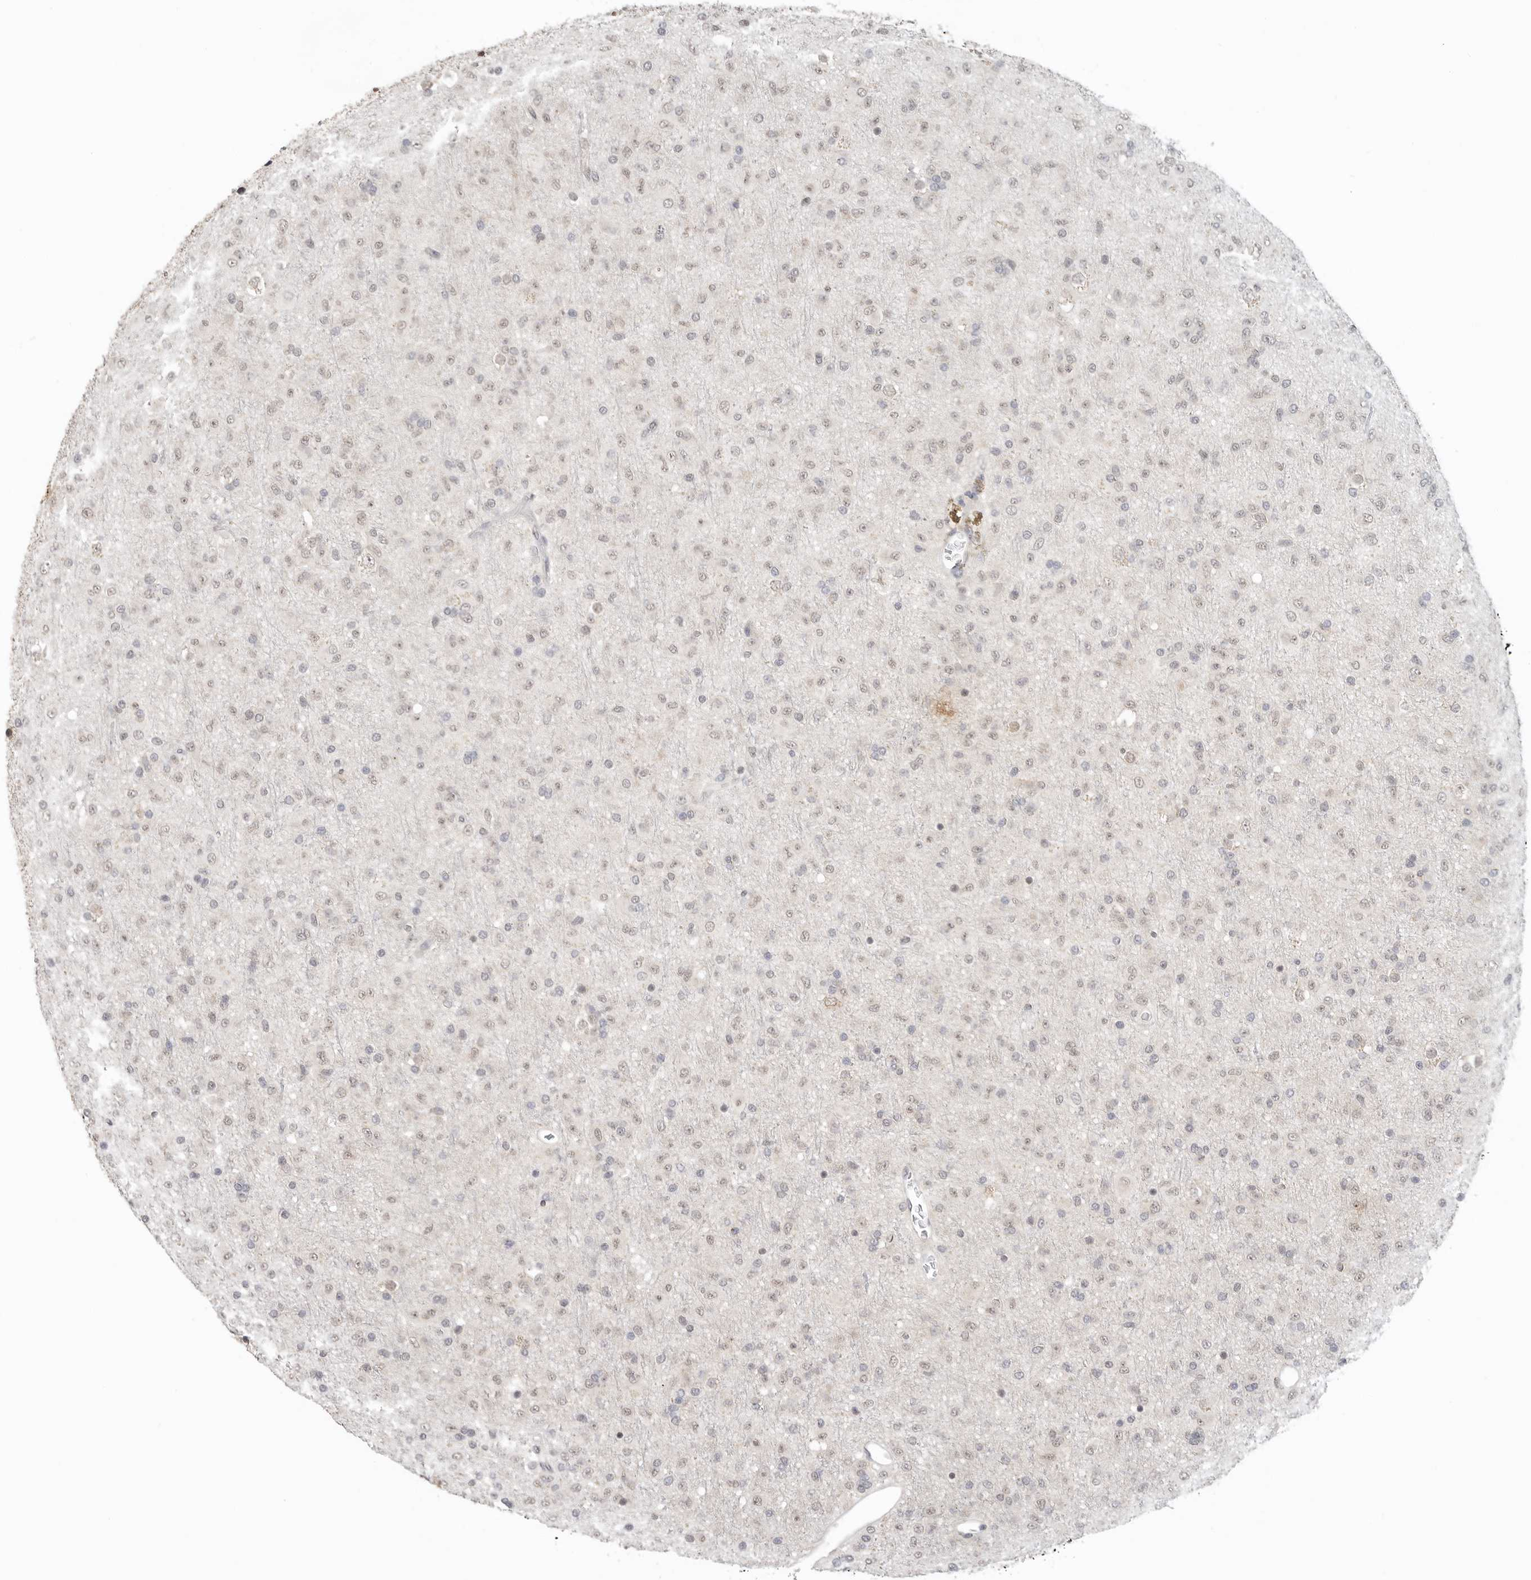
{"staining": {"intensity": "weak", "quantity": "<25%", "location": "nuclear"}, "tissue": "glioma", "cell_type": "Tumor cells", "image_type": "cancer", "snomed": [{"axis": "morphology", "description": "Glioma, malignant, Low grade"}, {"axis": "topography", "description": "Brain"}], "caption": "A high-resolution image shows IHC staining of malignant glioma (low-grade), which exhibits no significant expression in tumor cells.", "gene": "METAP1", "patient": {"sex": "male", "age": 65}}